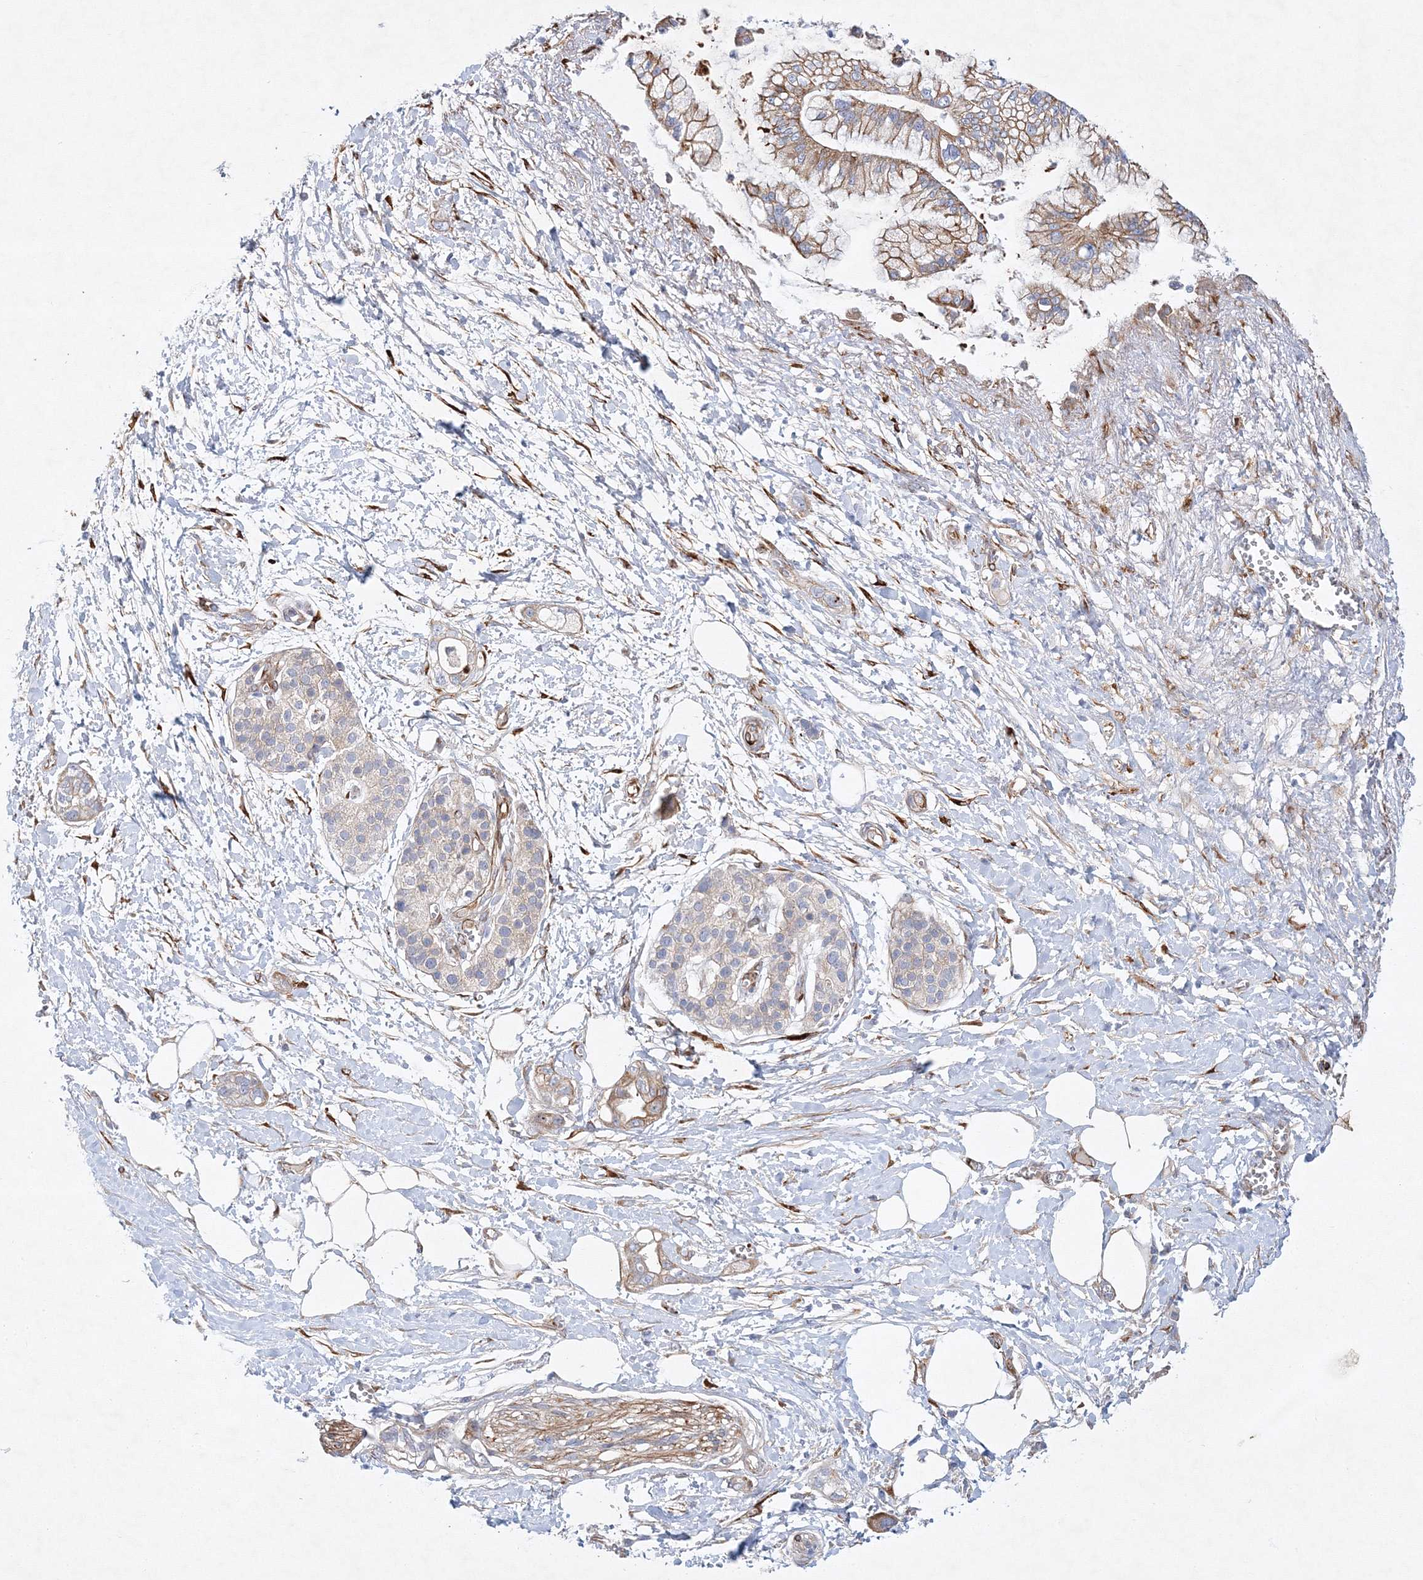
{"staining": {"intensity": "moderate", "quantity": ">75%", "location": "cytoplasmic/membranous"}, "tissue": "pancreatic cancer", "cell_type": "Tumor cells", "image_type": "cancer", "snomed": [{"axis": "morphology", "description": "Adenocarcinoma, NOS"}, {"axis": "topography", "description": "Pancreas"}], "caption": "High-power microscopy captured an immunohistochemistry histopathology image of adenocarcinoma (pancreatic), revealing moderate cytoplasmic/membranous positivity in approximately >75% of tumor cells.", "gene": "ZFYVE16", "patient": {"sex": "male", "age": 68}}